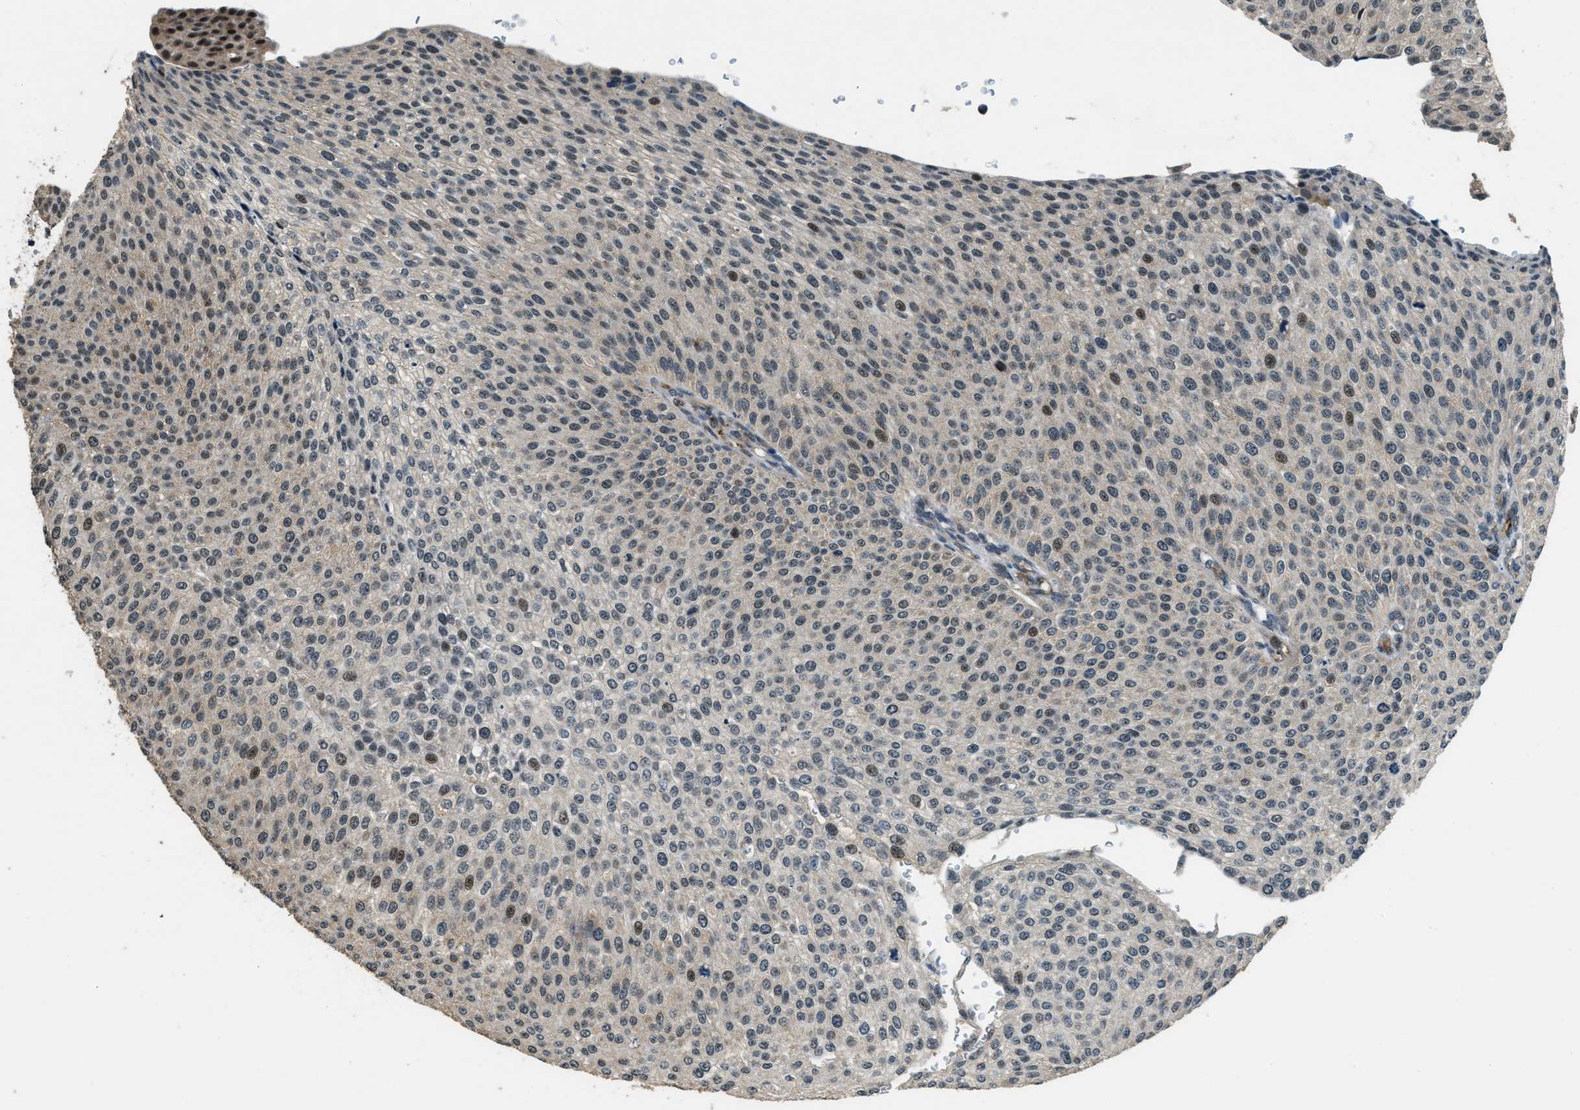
{"staining": {"intensity": "moderate", "quantity": "<25%", "location": "nuclear"}, "tissue": "urothelial cancer", "cell_type": "Tumor cells", "image_type": "cancer", "snomed": [{"axis": "morphology", "description": "Urothelial carcinoma, Low grade"}, {"axis": "topography", "description": "Smooth muscle"}, {"axis": "topography", "description": "Urinary bladder"}], "caption": "Low-grade urothelial carcinoma tissue exhibits moderate nuclear staining in about <25% of tumor cells", "gene": "MED21", "patient": {"sex": "male", "age": 60}}